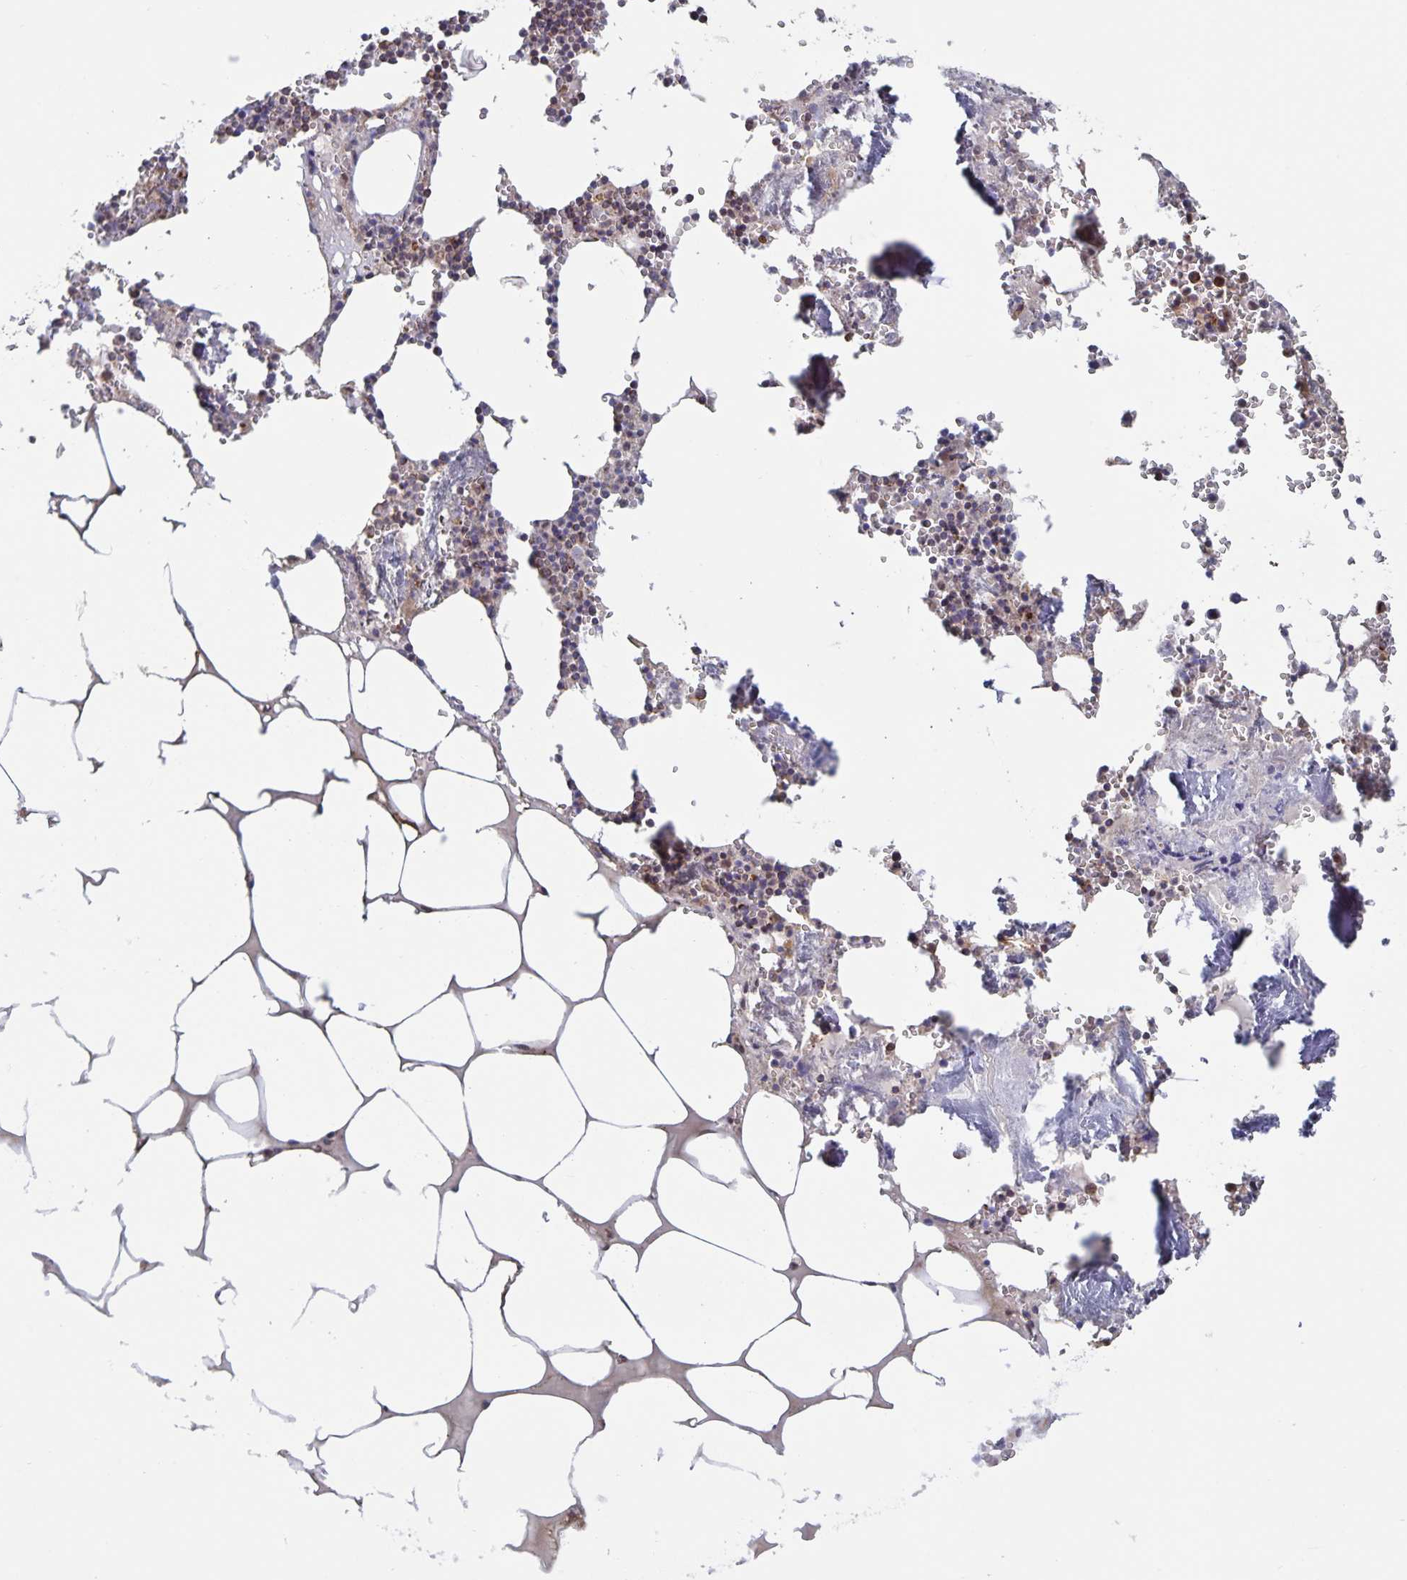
{"staining": {"intensity": "weak", "quantity": "<25%", "location": "cytoplasmic/membranous"}, "tissue": "bone marrow", "cell_type": "Hematopoietic cells", "image_type": "normal", "snomed": [{"axis": "morphology", "description": "Normal tissue, NOS"}, {"axis": "topography", "description": "Bone marrow"}], "caption": "A high-resolution micrograph shows immunohistochemistry staining of unremarkable bone marrow, which demonstrates no significant positivity in hematopoietic cells.", "gene": "ACACA", "patient": {"sex": "male", "age": 54}}